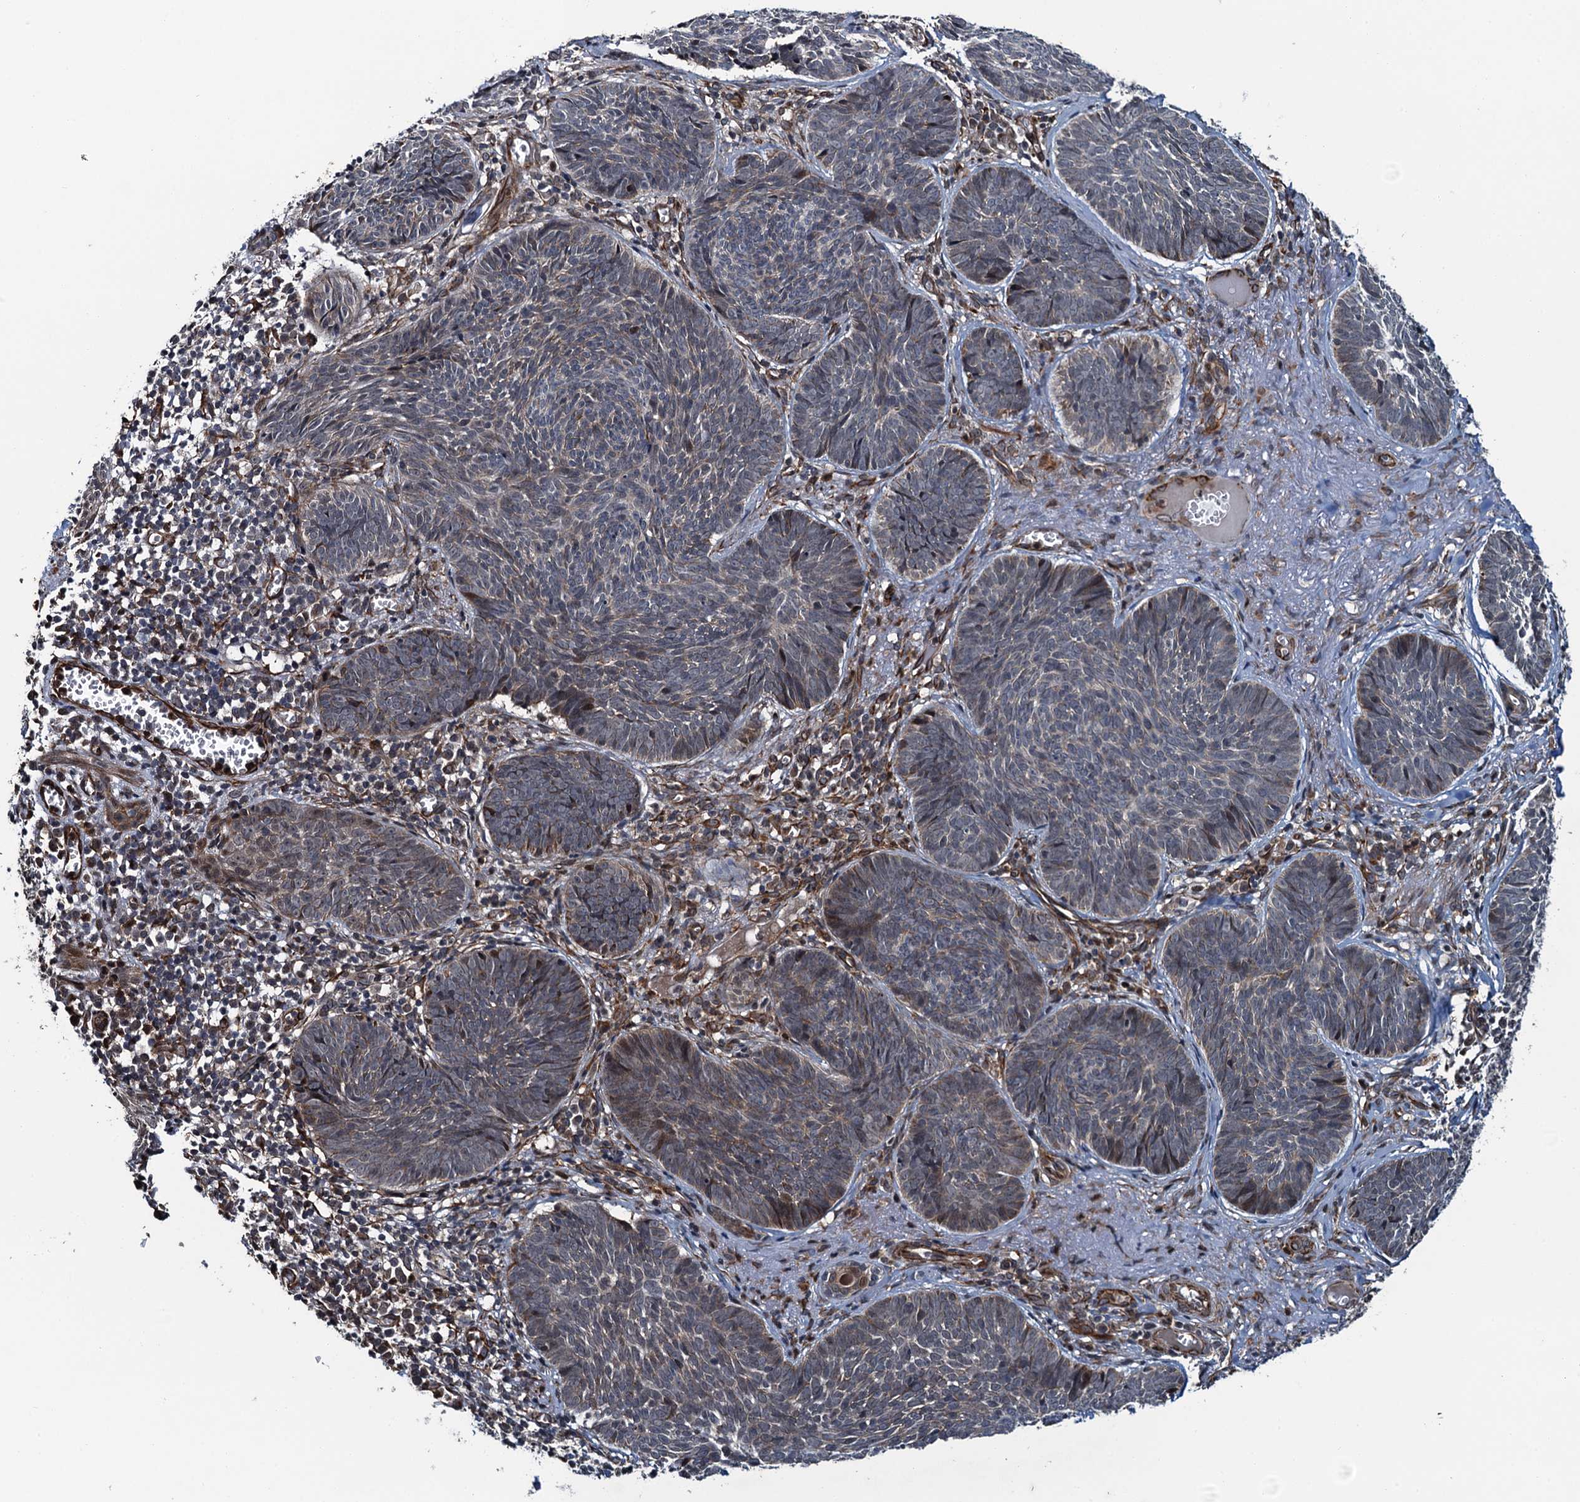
{"staining": {"intensity": "negative", "quantity": "none", "location": "none"}, "tissue": "skin cancer", "cell_type": "Tumor cells", "image_type": "cancer", "snomed": [{"axis": "morphology", "description": "Basal cell carcinoma"}, {"axis": "topography", "description": "Skin"}], "caption": "Photomicrograph shows no protein staining in tumor cells of skin cancer (basal cell carcinoma) tissue.", "gene": "WHAMM", "patient": {"sex": "female", "age": 74}}